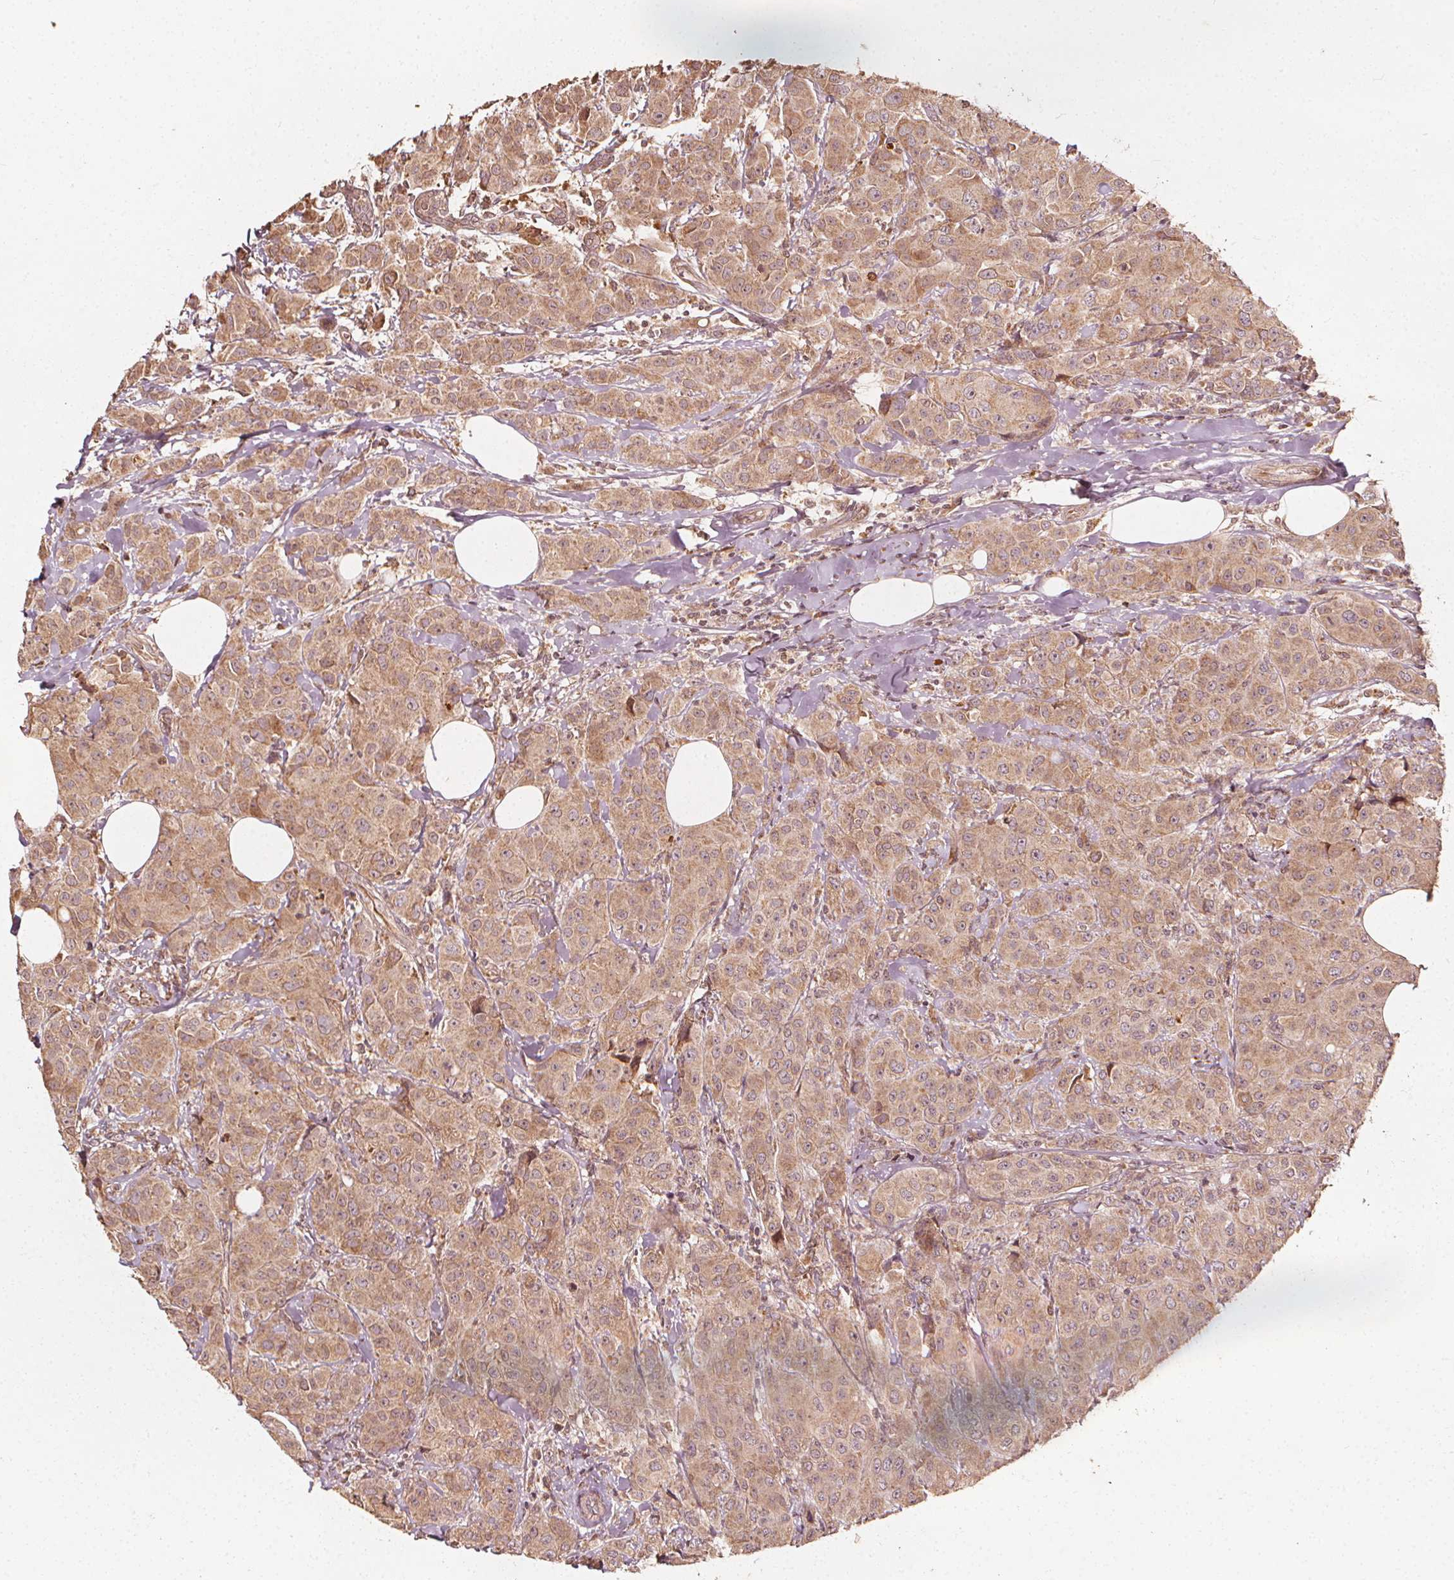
{"staining": {"intensity": "weak", "quantity": ">75%", "location": "cytoplasmic/membranous"}, "tissue": "breast cancer", "cell_type": "Tumor cells", "image_type": "cancer", "snomed": [{"axis": "morphology", "description": "Normal tissue, NOS"}, {"axis": "morphology", "description": "Duct carcinoma"}, {"axis": "topography", "description": "Breast"}], "caption": "A high-resolution micrograph shows immunohistochemistry (IHC) staining of breast cancer, which exhibits weak cytoplasmic/membranous expression in approximately >75% of tumor cells. Ihc stains the protein of interest in brown and the nuclei are stained blue.", "gene": "NPC1", "patient": {"sex": "female", "age": 43}}